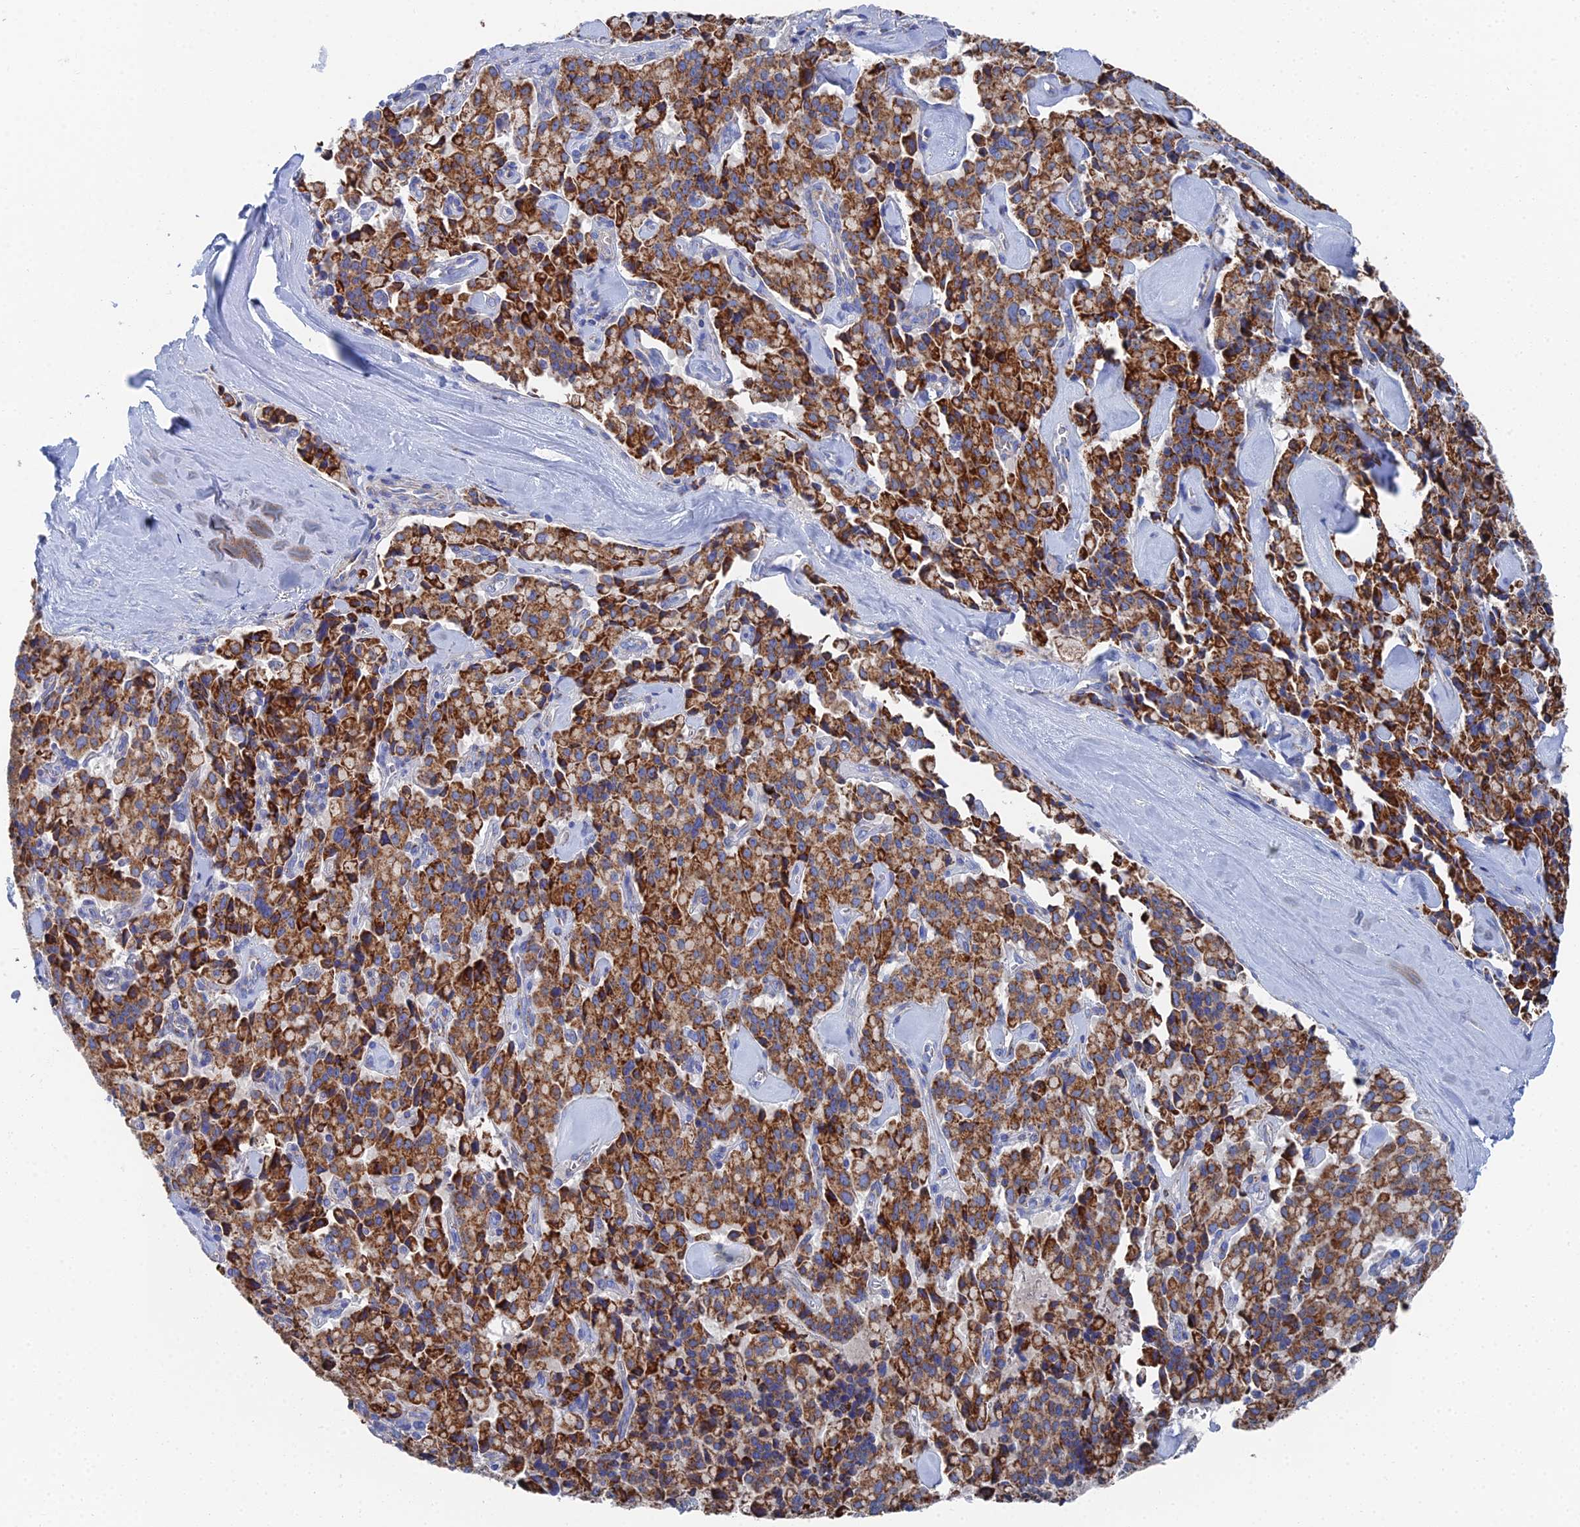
{"staining": {"intensity": "strong", "quantity": ">75%", "location": "cytoplasmic/membranous"}, "tissue": "pancreatic cancer", "cell_type": "Tumor cells", "image_type": "cancer", "snomed": [{"axis": "morphology", "description": "Adenocarcinoma, NOS"}, {"axis": "topography", "description": "Pancreas"}], "caption": "This histopathology image displays IHC staining of pancreatic adenocarcinoma, with high strong cytoplasmic/membranous expression in approximately >75% of tumor cells.", "gene": "IFT80", "patient": {"sex": "male", "age": 65}}